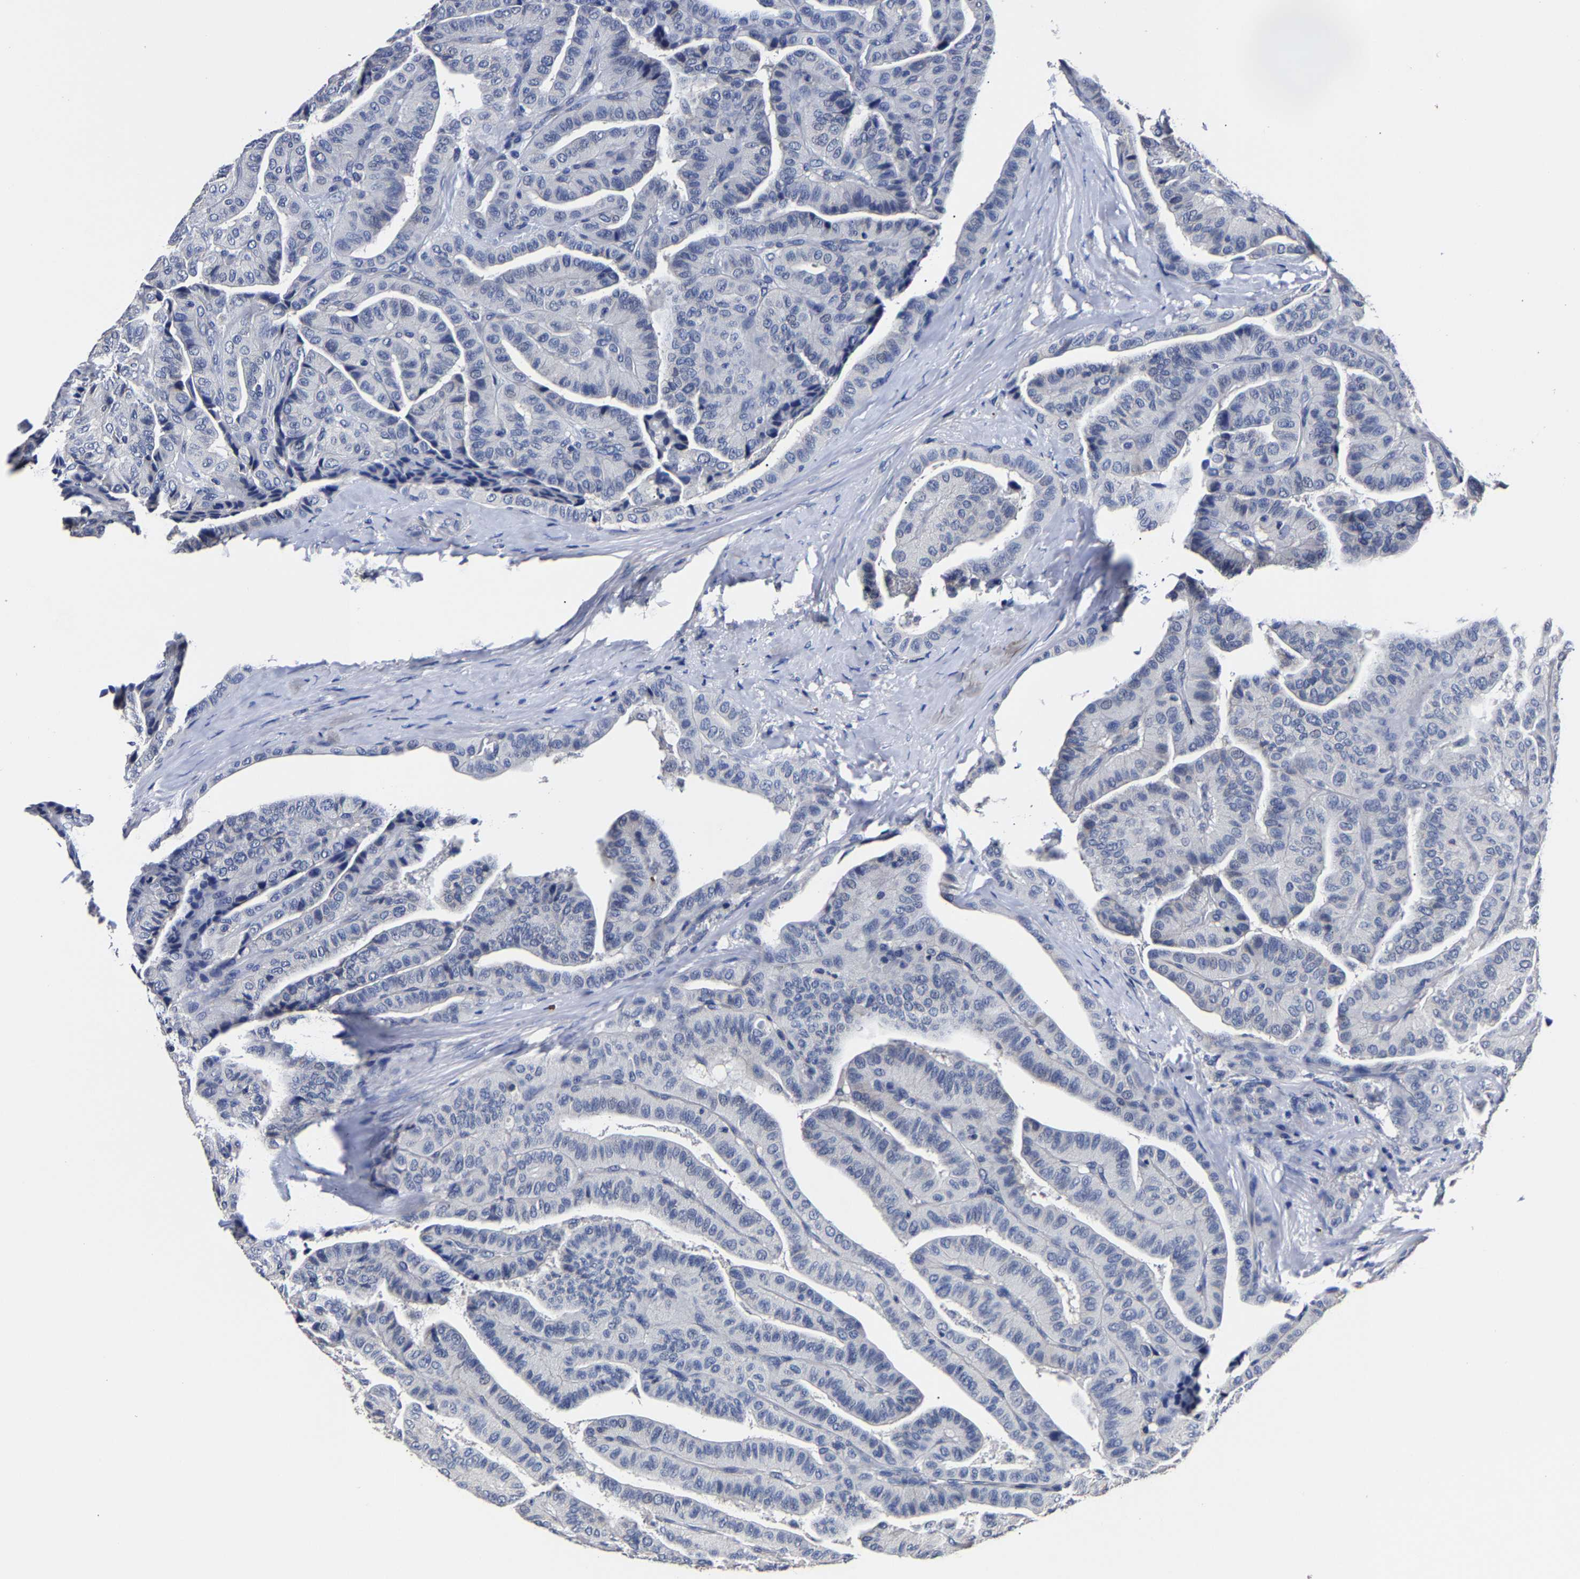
{"staining": {"intensity": "negative", "quantity": "none", "location": "none"}, "tissue": "thyroid cancer", "cell_type": "Tumor cells", "image_type": "cancer", "snomed": [{"axis": "morphology", "description": "Papillary adenocarcinoma, NOS"}, {"axis": "topography", "description": "Thyroid gland"}], "caption": "This is an IHC histopathology image of human thyroid cancer. There is no staining in tumor cells.", "gene": "AKAP4", "patient": {"sex": "male", "age": 77}}